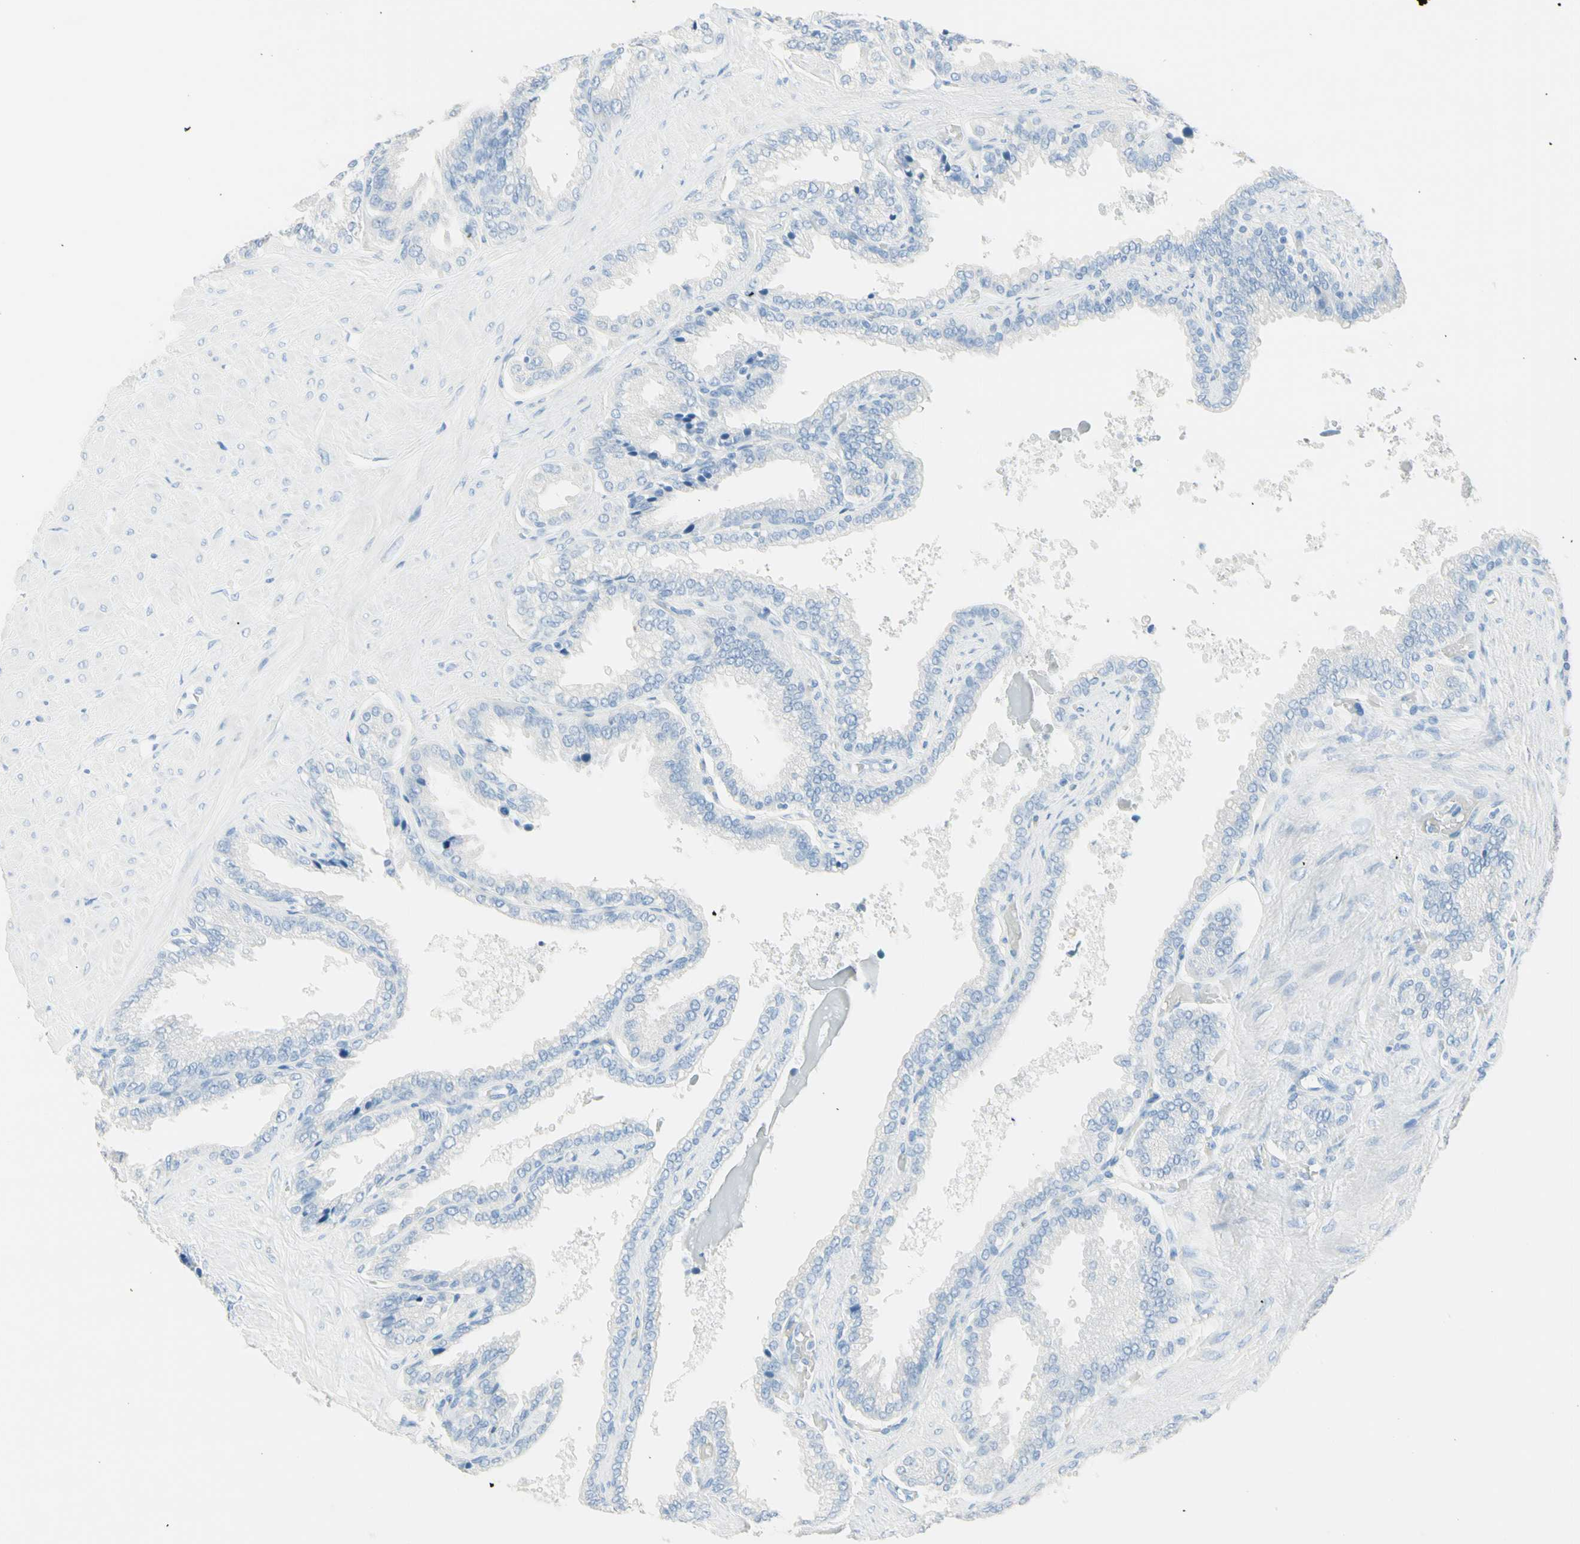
{"staining": {"intensity": "negative", "quantity": "none", "location": "none"}, "tissue": "seminal vesicle", "cell_type": "Glandular cells", "image_type": "normal", "snomed": [{"axis": "morphology", "description": "Normal tissue, NOS"}, {"axis": "topography", "description": "Seminal veicle"}], "caption": "Immunohistochemical staining of unremarkable seminal vesicle exhibits no significant expression in glandular cells. (Stains: DAB (3,3'-diaminobenzidine) immunohistochemistry (IHC) with hematoxylin counter stain, Microscopy: brightfield microscopy at high magnification).", "gene": "IL6ST", "patient": {"sex": "male", "age": 46}}